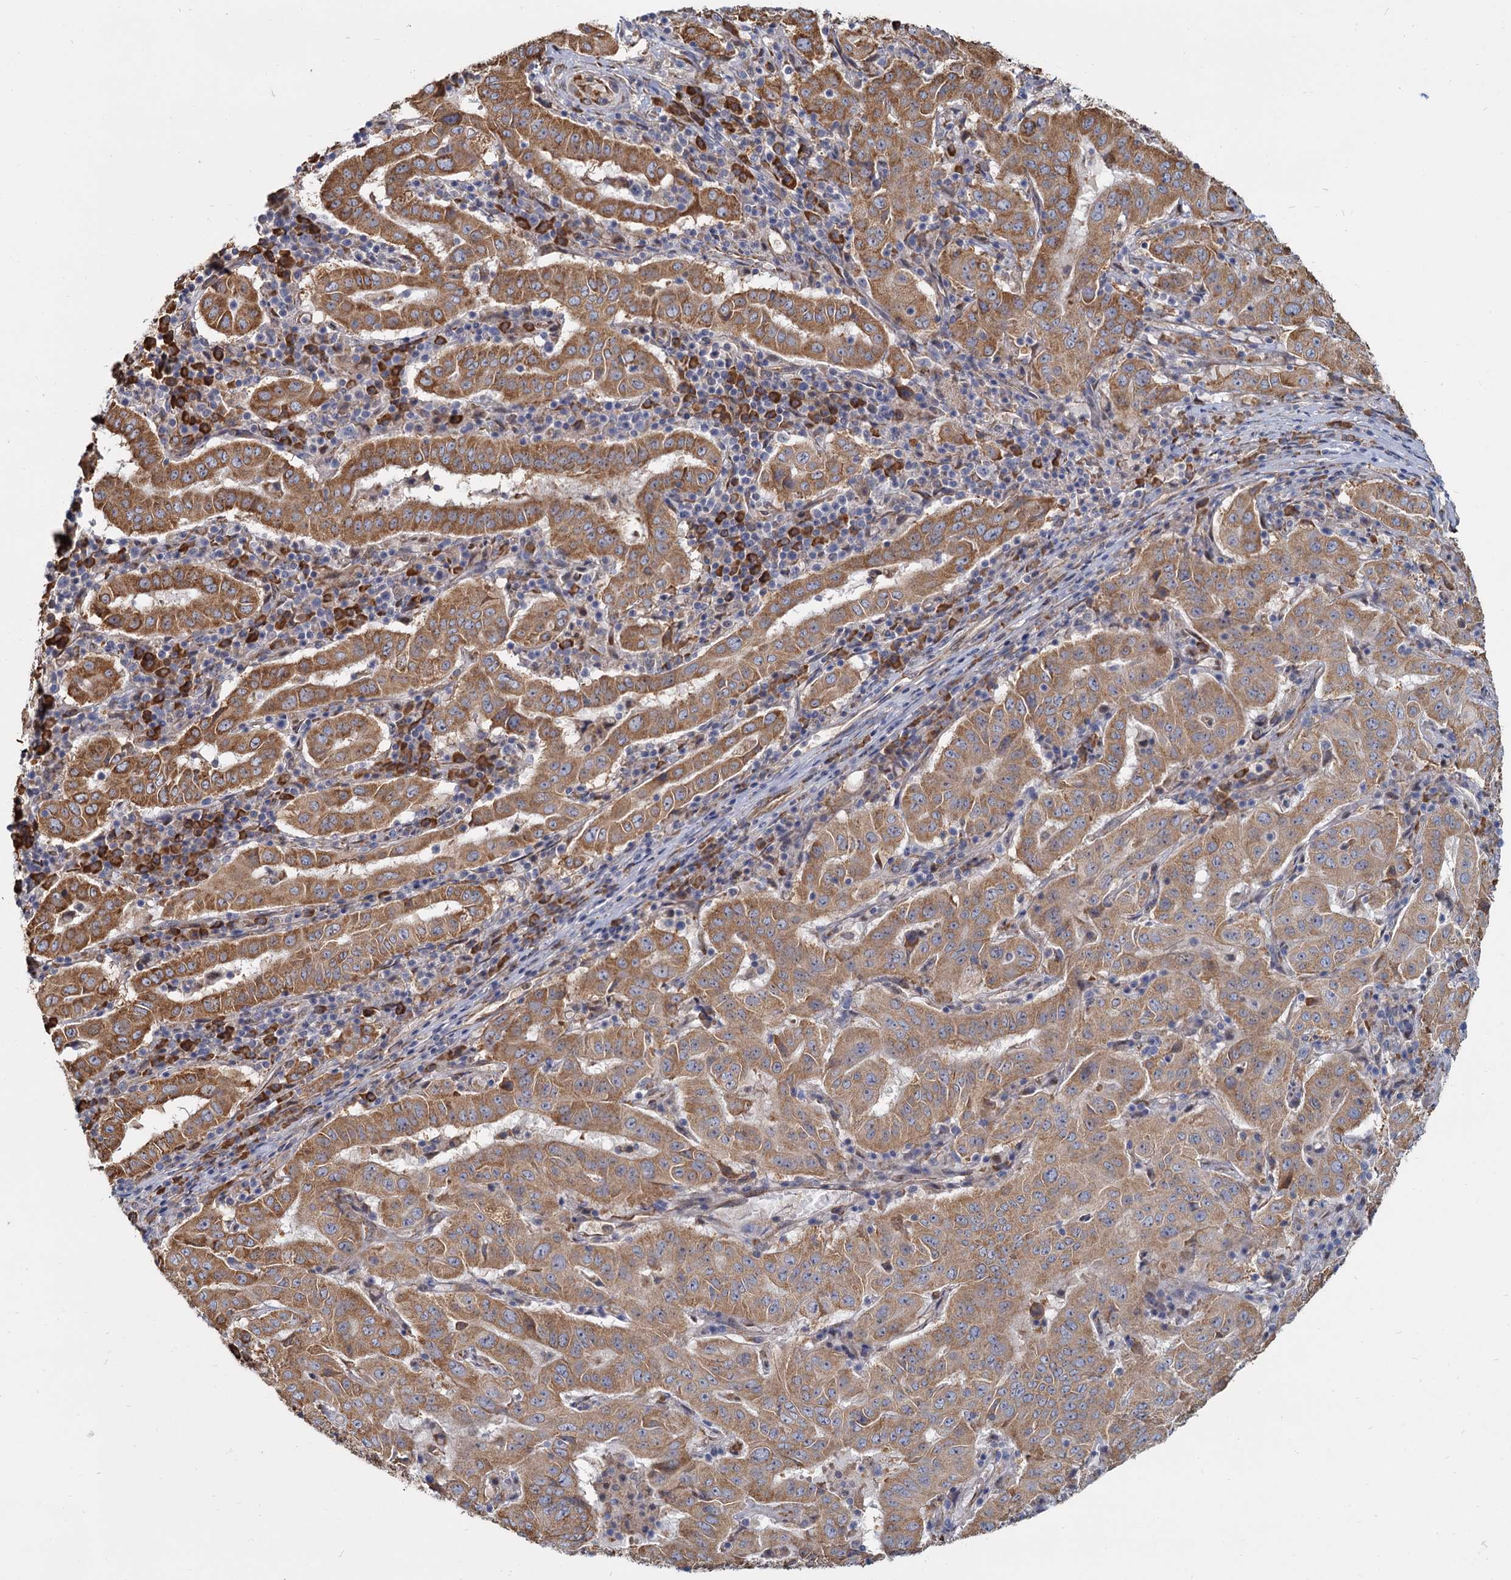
{"staining": {"intensity": "moderate", "quantity": ">75%", "location": "cytoplasmic/membranous"}, "tissue": "pancreatic cancer", "cell_type": "Tumor cells", "image_type": "cancer", "snomed": [{"axis": "morphology", "description": "Adenocarcinoma, NOS"}, {"axis": "topography", "description": "Pancreas"}], "caption": "Moderate cytoplasmic/membranous positivity for a protein is identified in about >75% of tumor cells of pancreatic cancer (adenocarcinoma) using immunohistochemistry.", "gene": "LRRC51", "patient": {"sex": "male", "age": 63}}